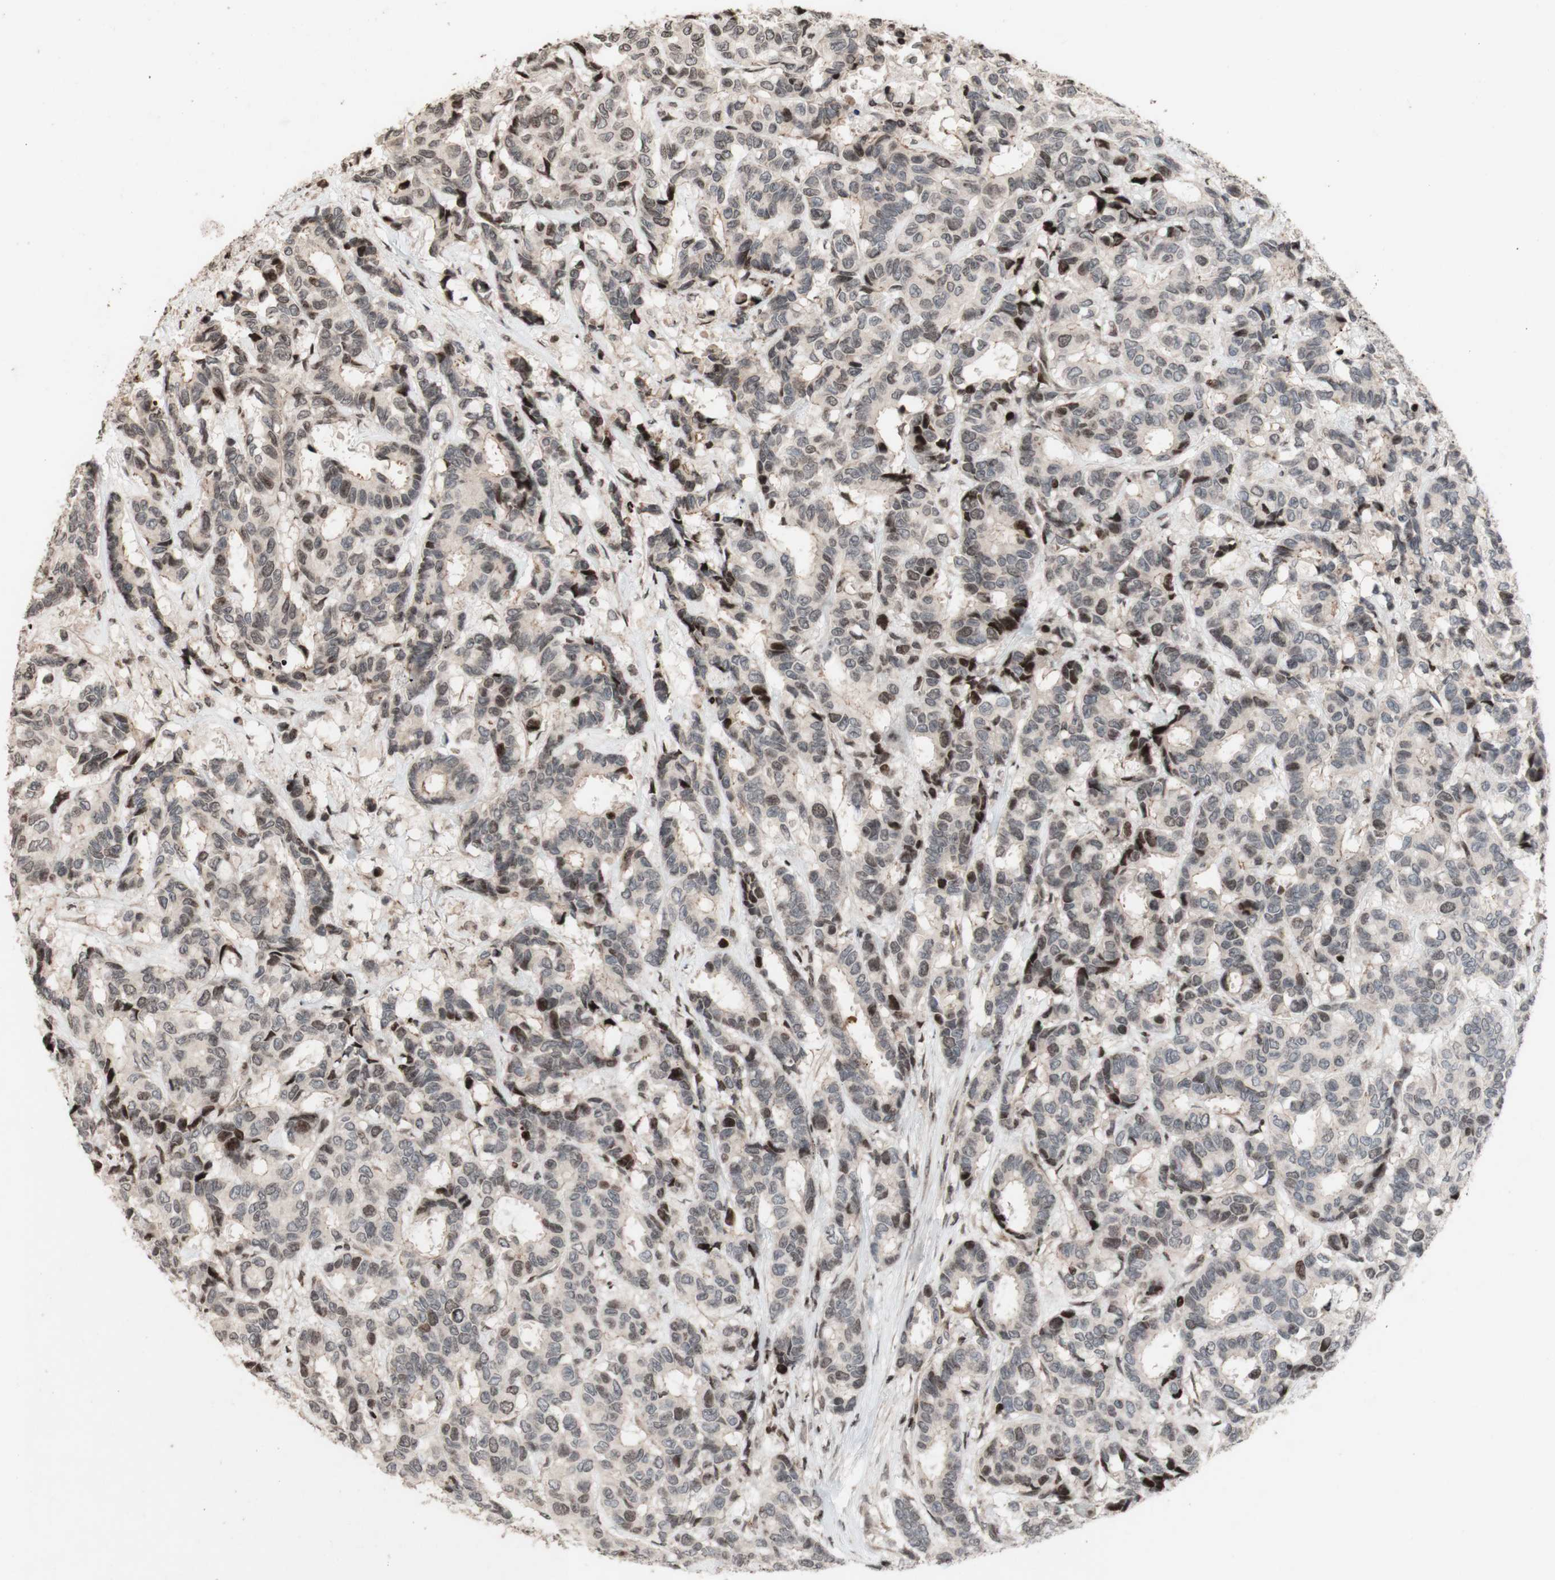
{"staining": {"intensity": "negative", "quantity": "none", "location": "none"}, "tissue": "breast cancer", "cell_type": "Tumor cells", "image_type": "cancer", "snomed": [{"axis": "morphology", "description": "Duct carcinoma"}, {"axis": "topography", "description": "Breast"}], "caption": "Immunohistochemistry of breast cancer (invasive ductal carcinoma) exhibits no positivity in tumor cells. (DAB immunohistochemistry visualized using brightfield microscopy, high magnification).", "gene": "POLA1", "patient": {"sex": "female", "age": 87}}